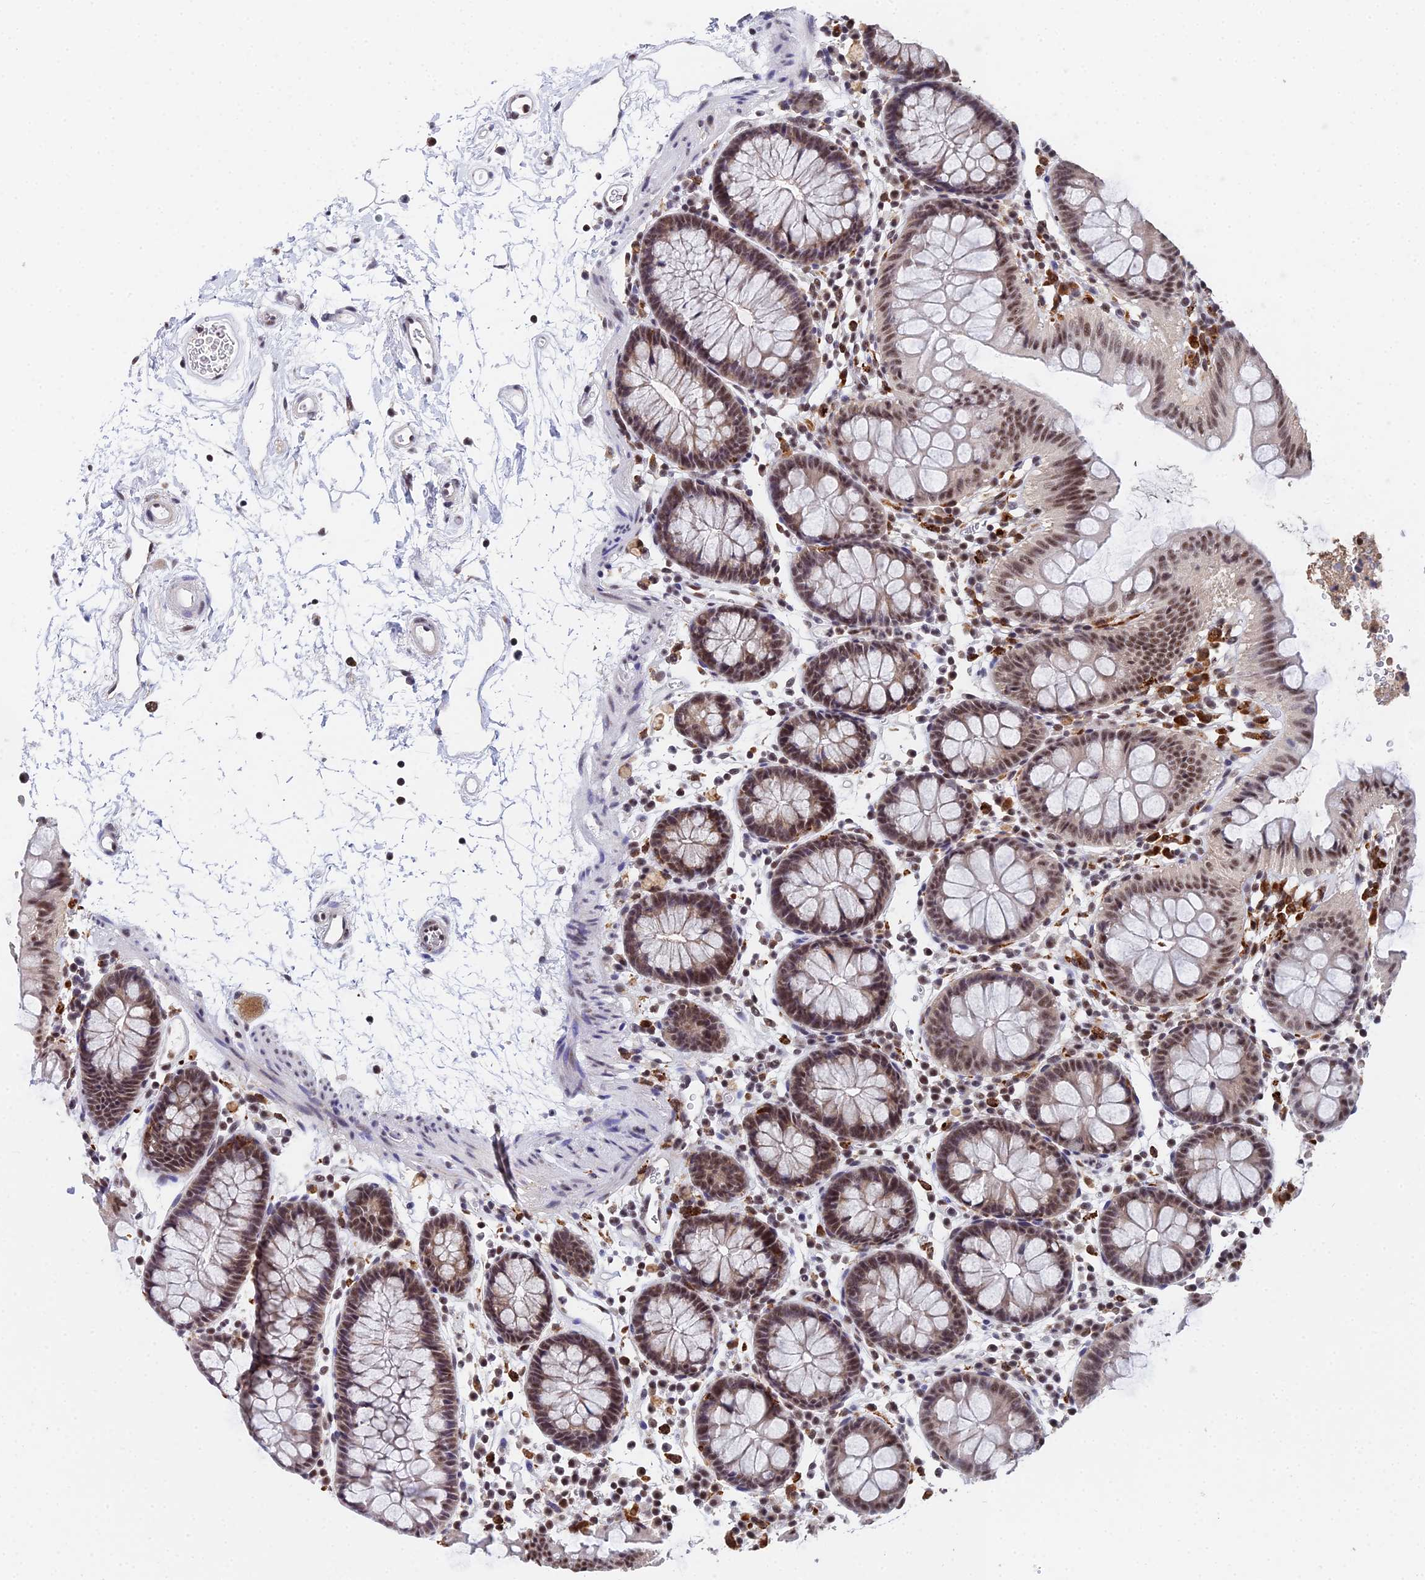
{"staining": {"intensity": "moderate", "quantity": ">75%", "location": "nuclear"}, "tissue": "colon", "cell_type": "Endothelial cells", "image_type": "normal", "snomed": [{"axis": "morphology", "description": "Normal tissue, NOS"}, {"axis": "topography", "description": "Colon"}], "caption": "Endothelial cells display medium levels of moderate nuclear staining in about >75% of cells in normal human colon. (Brightfield microscopy of DAB IHC at high magnification).", "gene": "MAGOHB", "patient": {"sex": "male", "age": 75}}